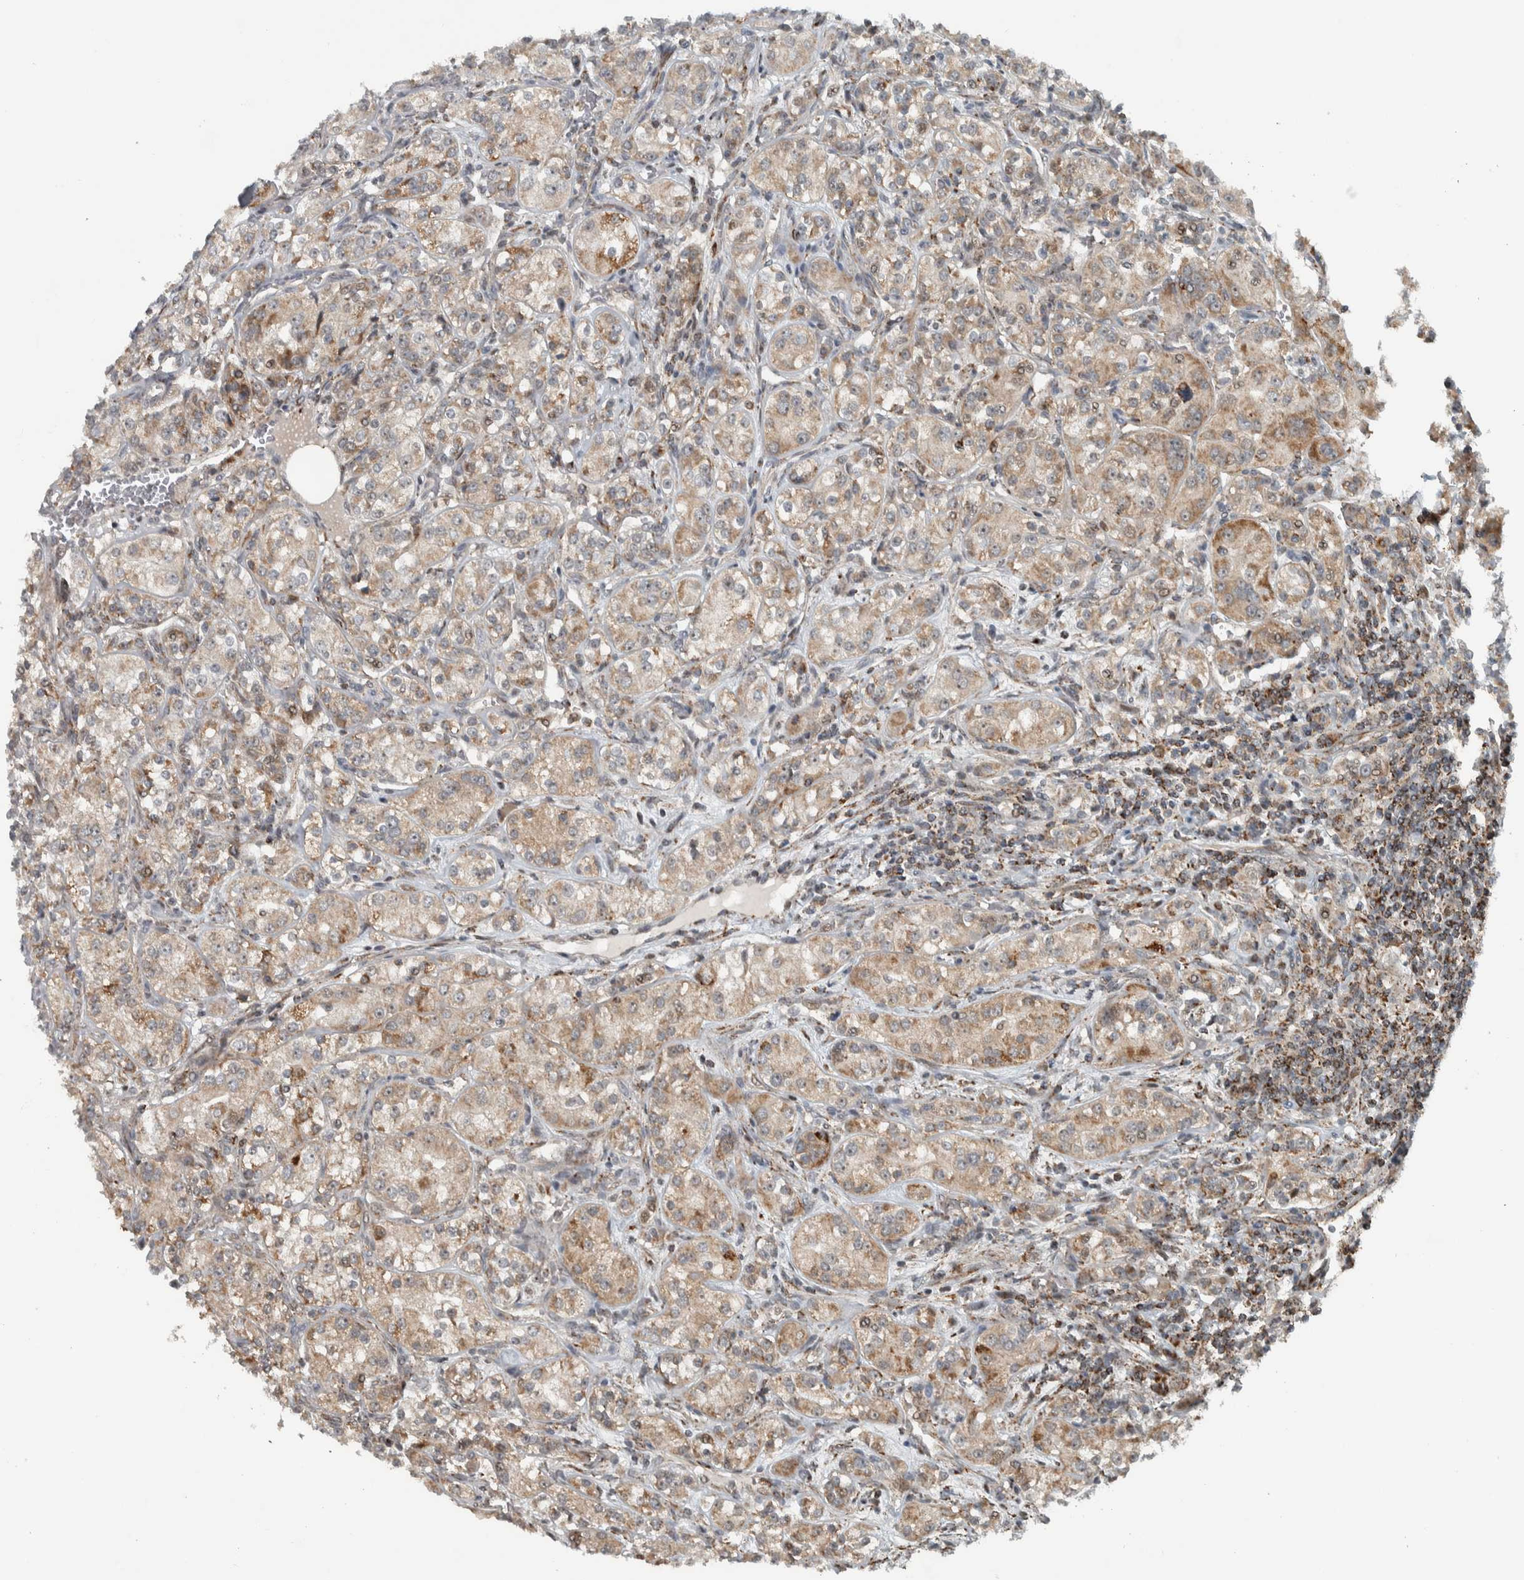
{"staining": {"intensity": "weak", "quantity": ">75%", "location": "cytoplasmic/membranous"}, "tissue": "renal cancer", "cell_type": "Tumor cells", "image_type": "cancer", "snomed": [{"axis": "morphology", "description": "Adenocarcinoma, NOS"}, {"axis": "topography", "description": "Kidney"}], "caption": "Renal cancer (adenocarcinoma) stained with immunohistochemistry (IHC) reveals weak cytoplasmic/membranous expression in about >75% of tumor cells.", "gene": "PPM1K", "patient": {"sex": "male", "age": 77}}